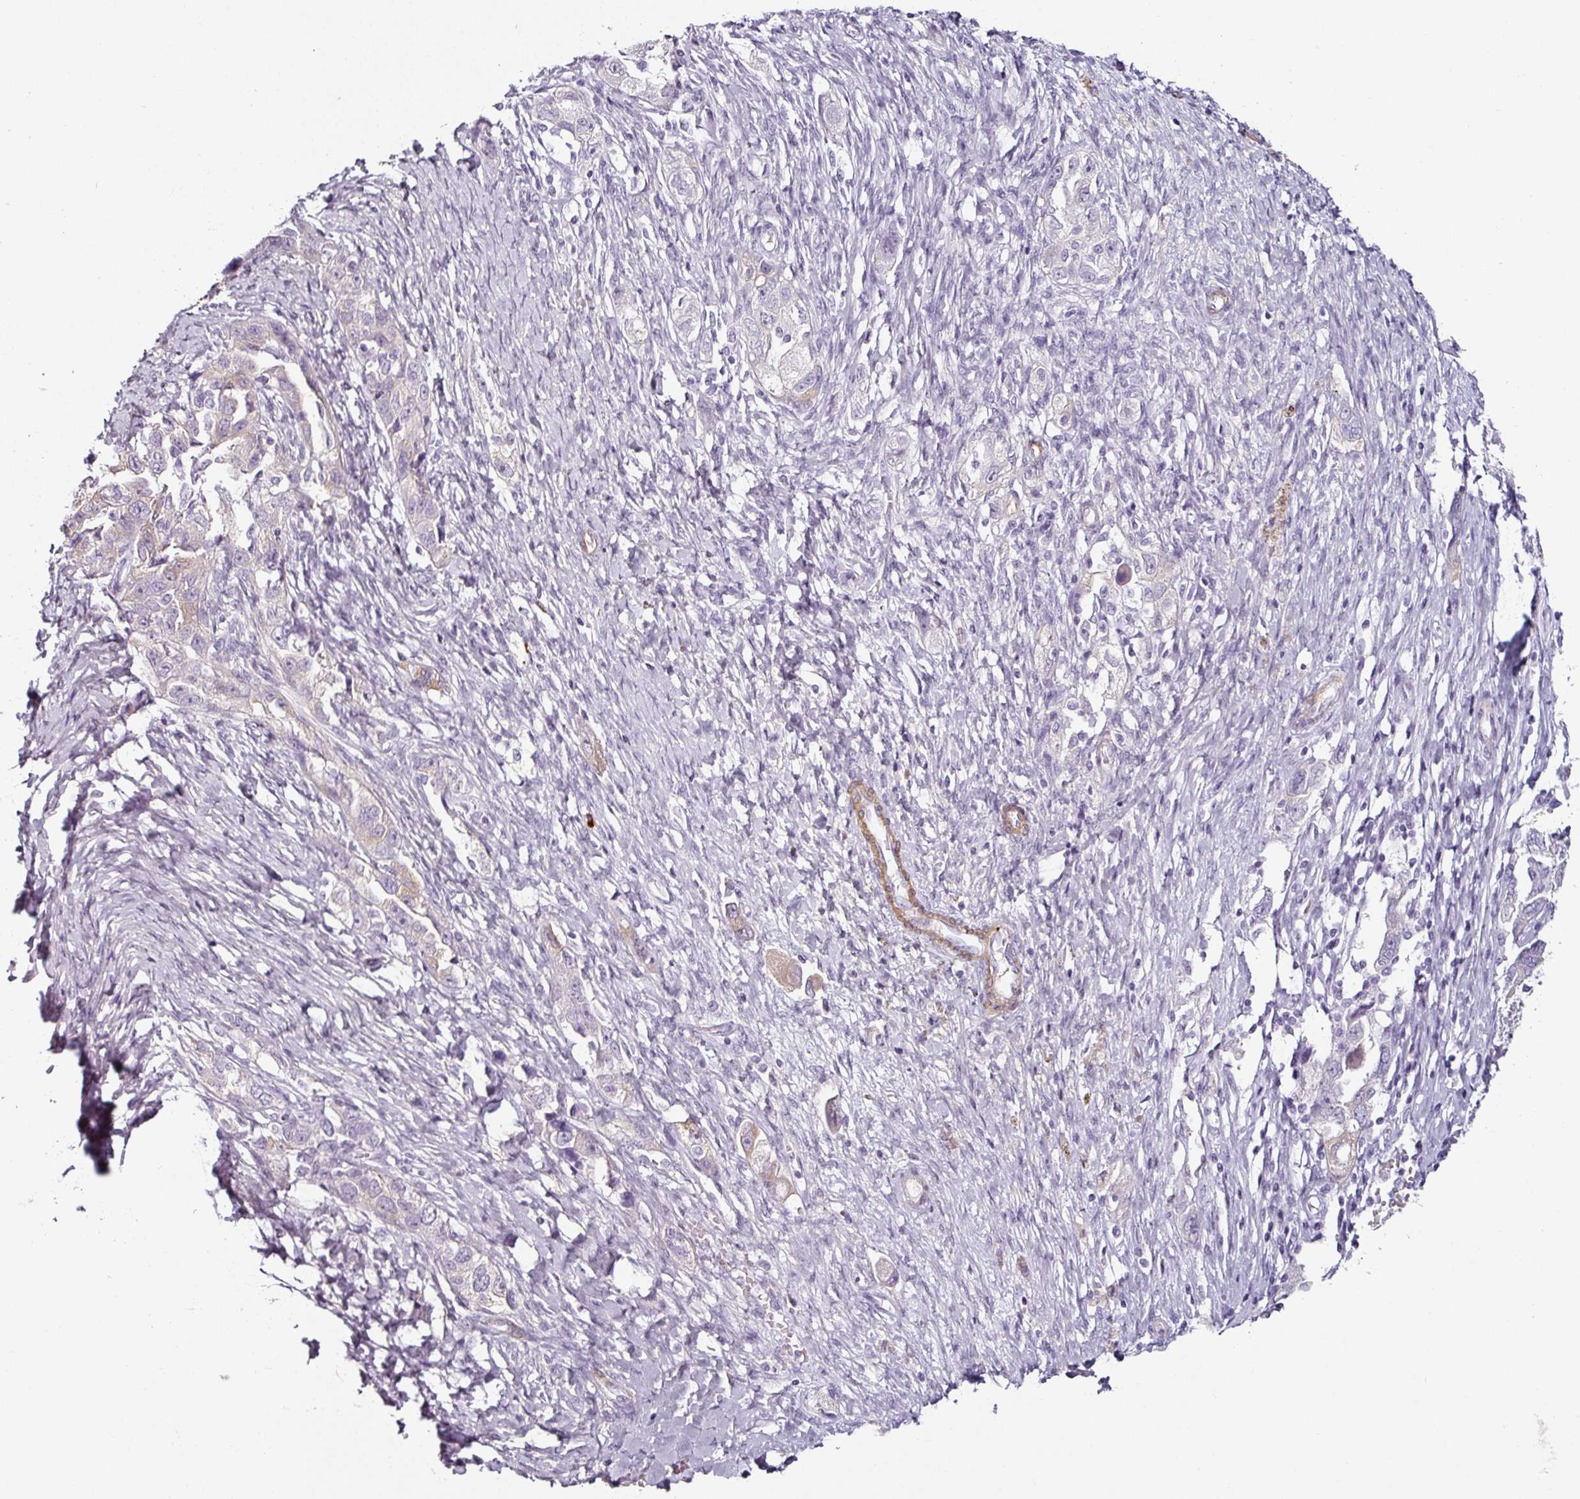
{"staining": {"intensity": "negative", "quantity": "none", "location": "none"}, "tissue": "ovarian cancer", "cell_type": "Tumor cells", "image_type": "cancer", "snomed": [{"axis": "morphology", "description": "Carcinoma, NOS"}, {"axis": "morphology", "description": "Cystadenocarcinoma, serous, NOS"}, {"axis": "topography", "description": "Ovary"}], "caption": "Immunohistochemistry micrograph of human carcinoma (ovarian) stained for a protein (brown), which exhibits no positivity in tumor cells.", "gene": "CAP2", "patient": {"sex": "female", "age": 69}}